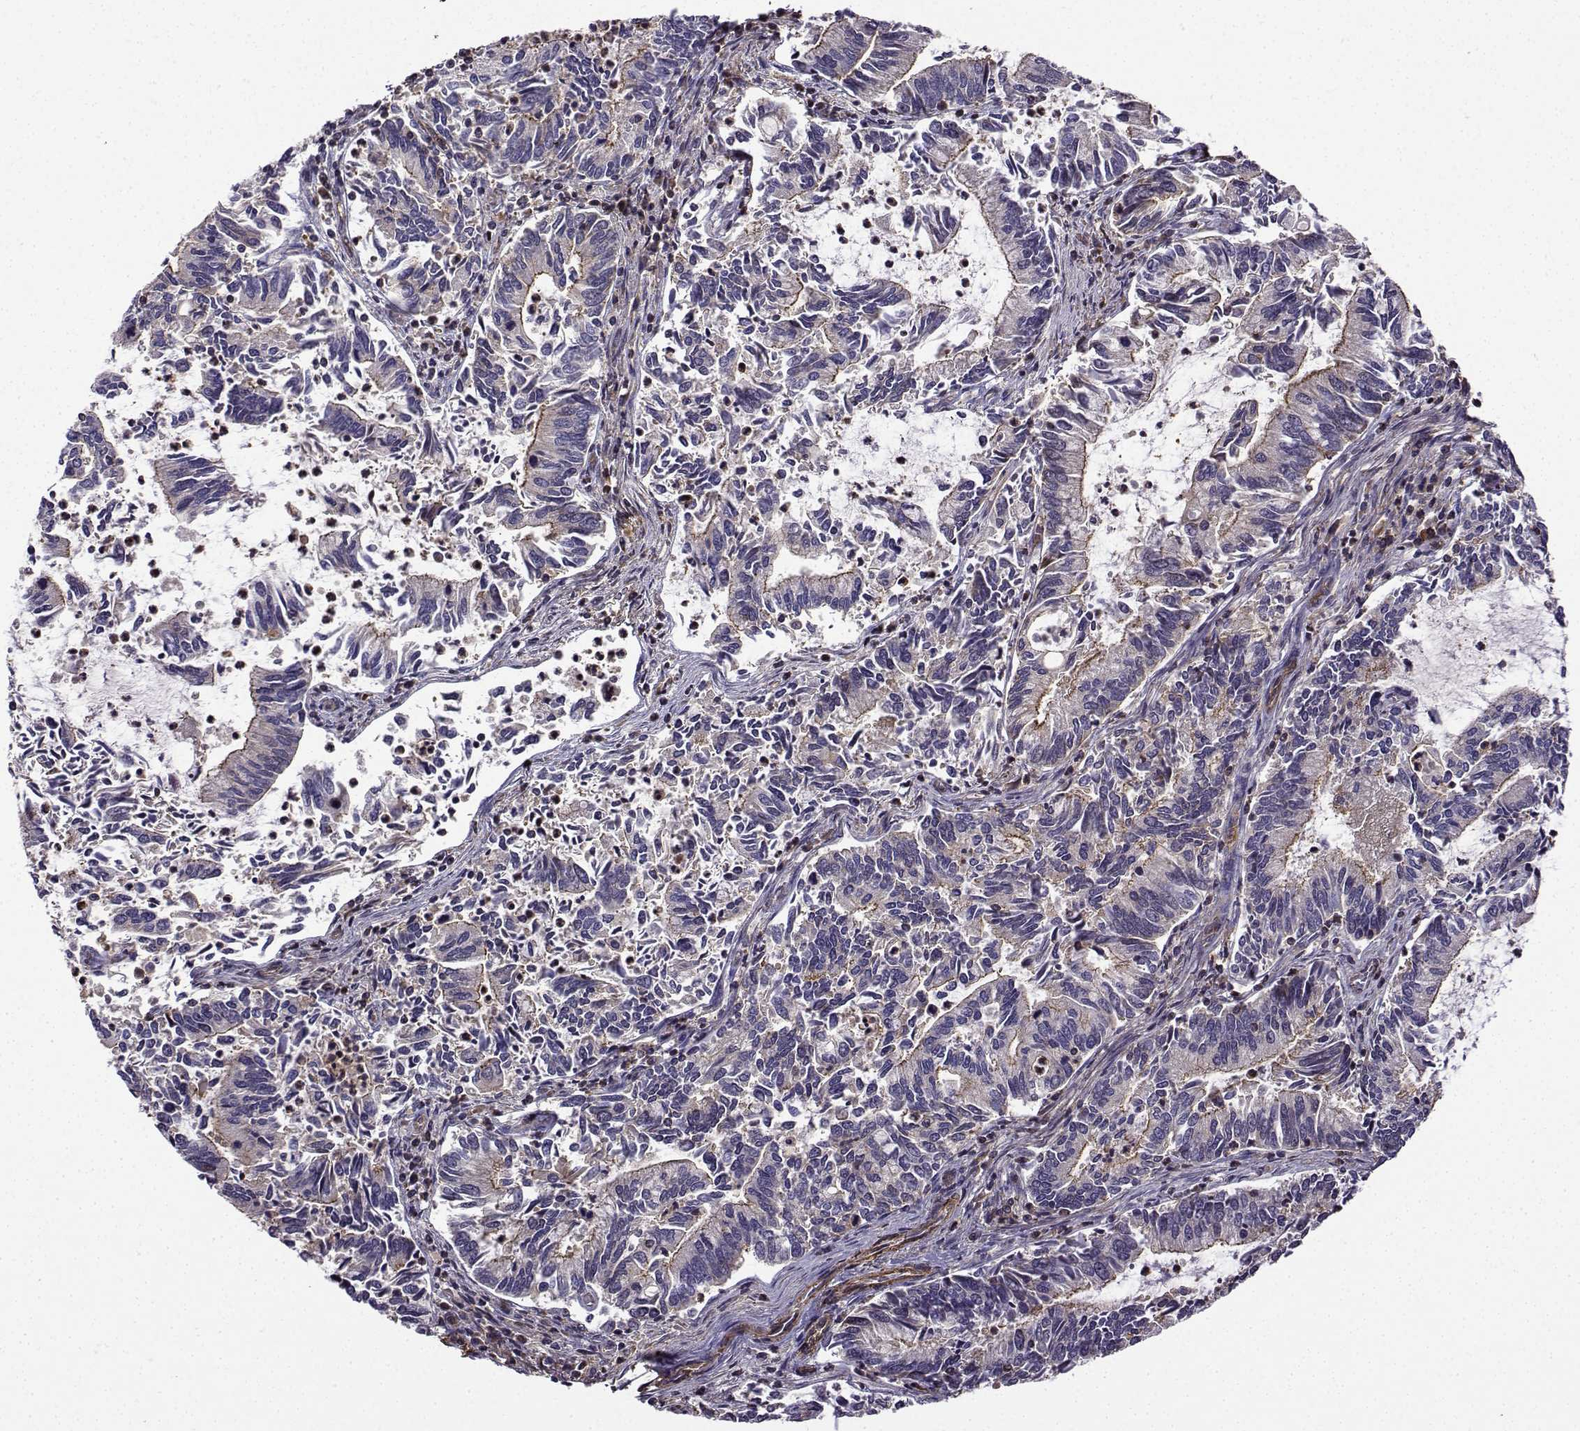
{"staining": {"intensity": "strong", "quantity": "<25%", "location": "cytoplasmic/membranous"}, "tissue": "cervical cancer", "cell_type": "Tumor cells", "image_type": "cancer", "snomed": [{"axis": "morphology", "description": "Adenocarcinoma, NOS"}, {"axis": "topography", "description": "Cervix"}], "caption": "Immunohistochemical staining of human cervical adenocarcinoma displays medium levels of strong cytoplasmic/membranous expression in approximately <25% of tumor cells.", "gene": "ITGB8", "patient": {"sex": "female", "age": 42}}